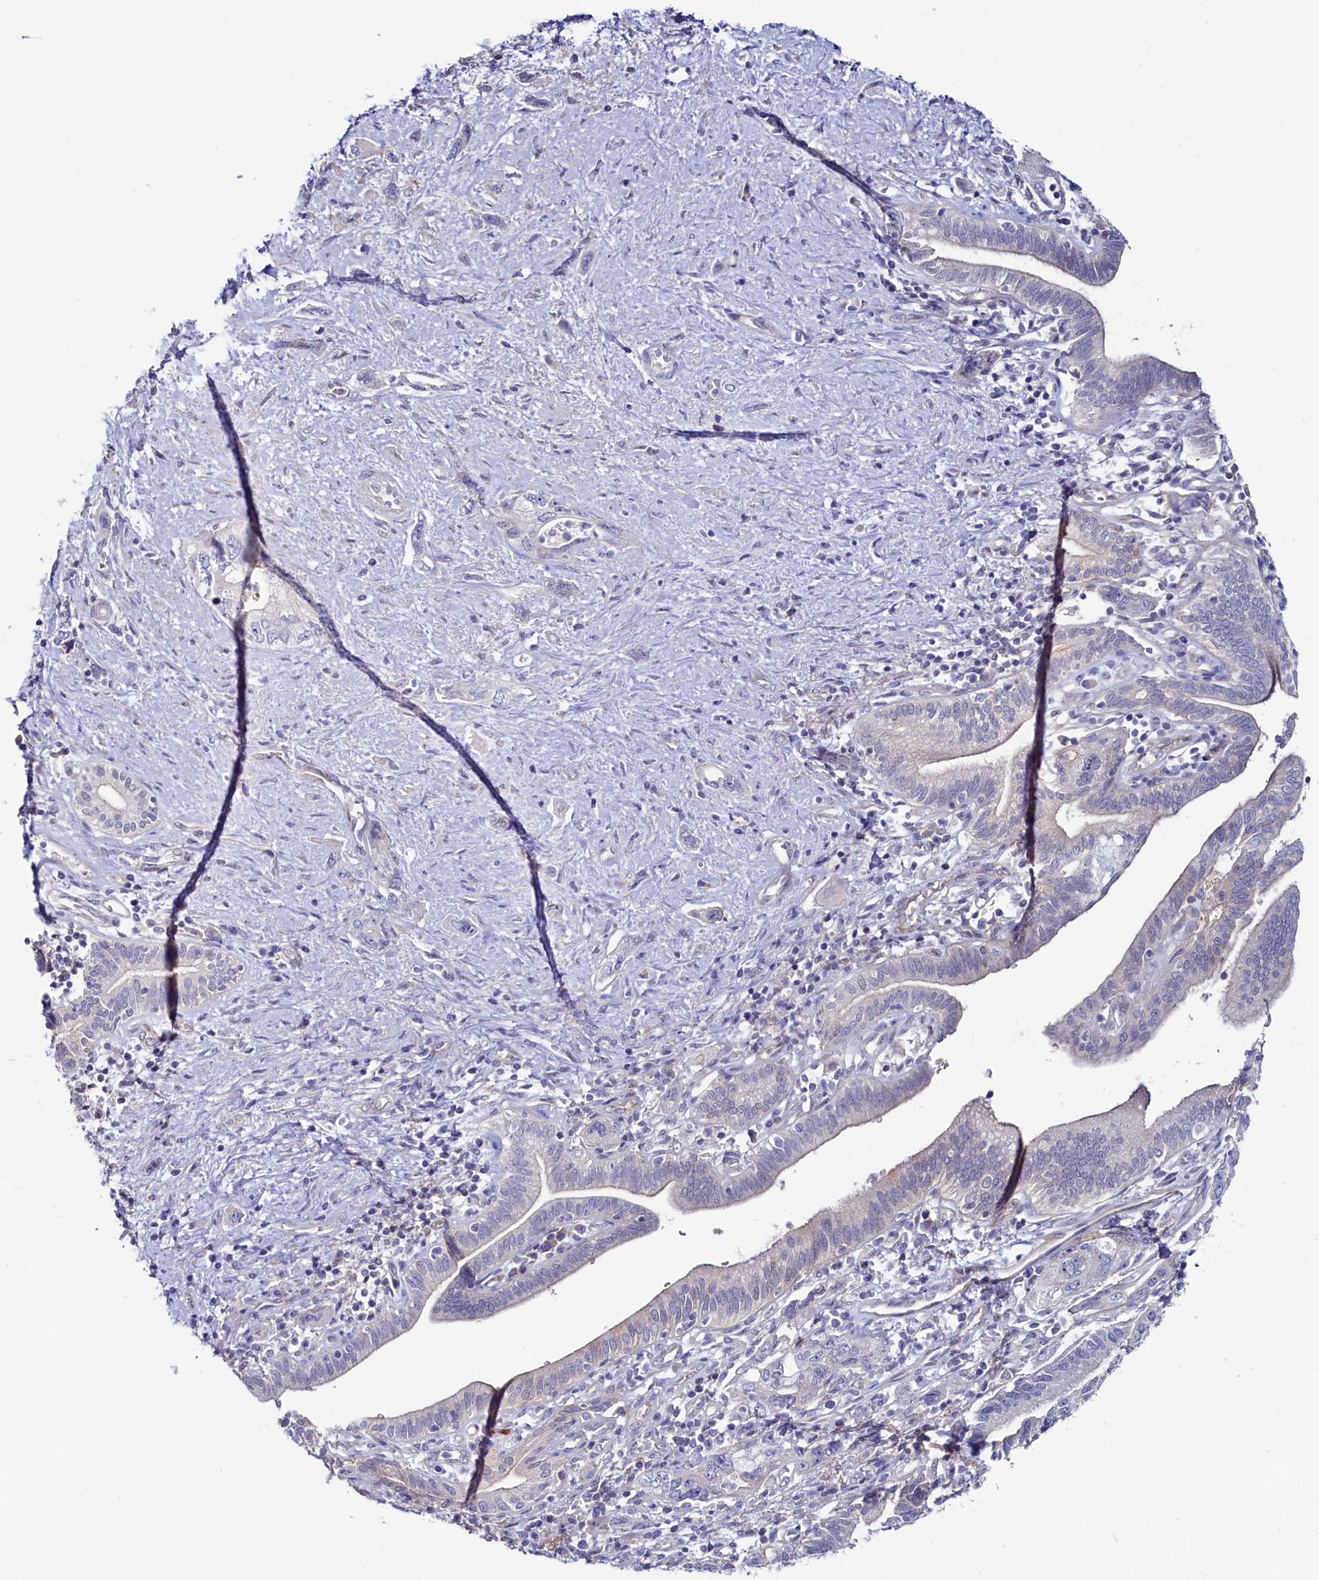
{"staining": {"intensity": "negative", "quantity": "none", "location": "none"}, "tissue": "pancreatic cancer", "cell_type": "Tumor cells", "image_type": "cancer", "snomed": [{"axis": "morphology", "description": "Adenocarcinoma, NOS"}, {"axis": "topography", "description": "Pancreas"}], "caption": "This is an immunohistochemistry micrograph of pancreatic cancer. There is no staining in tumor cells.", "gene": "ASTE1", "patient": {"sex": "female", "age": 73}}